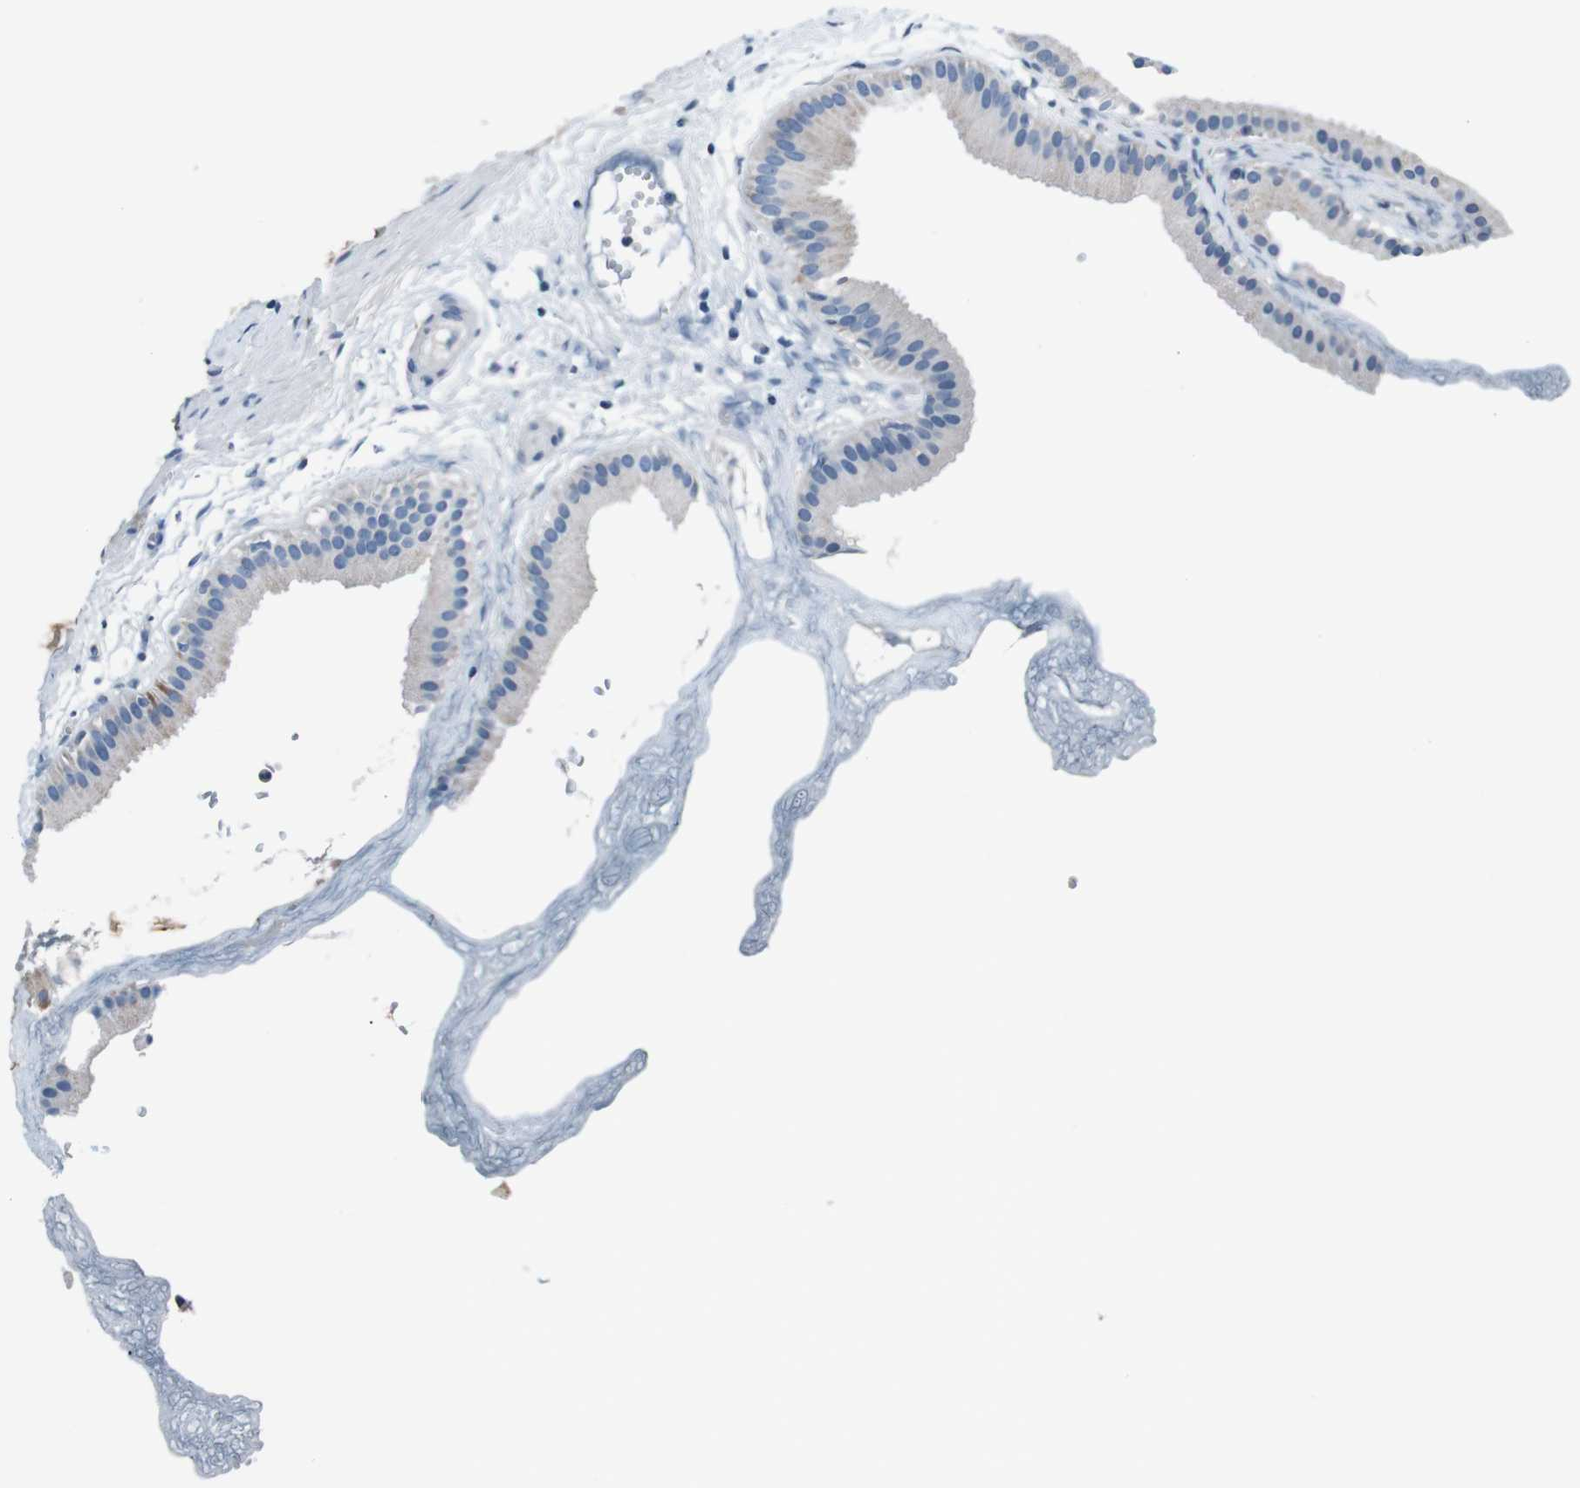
{"staining": {"intensity": "negative", "quantity": "none", "location": "none"}, "tissue": "gallbladder", "cell_type": "Glandular cells", "image_type": "normal", "snomed": [{"axis": "morphology", "description": "Normal tissue, NOS"}, {"axis": "topography", "description": "Gallbladder"}], "caption": "Immunohistochemical staining of unremarkable gallbladder demonstrates no significant staining in glandular cells.", "gene": "LEP", "patient": {"sex": "female", "age": 64}}